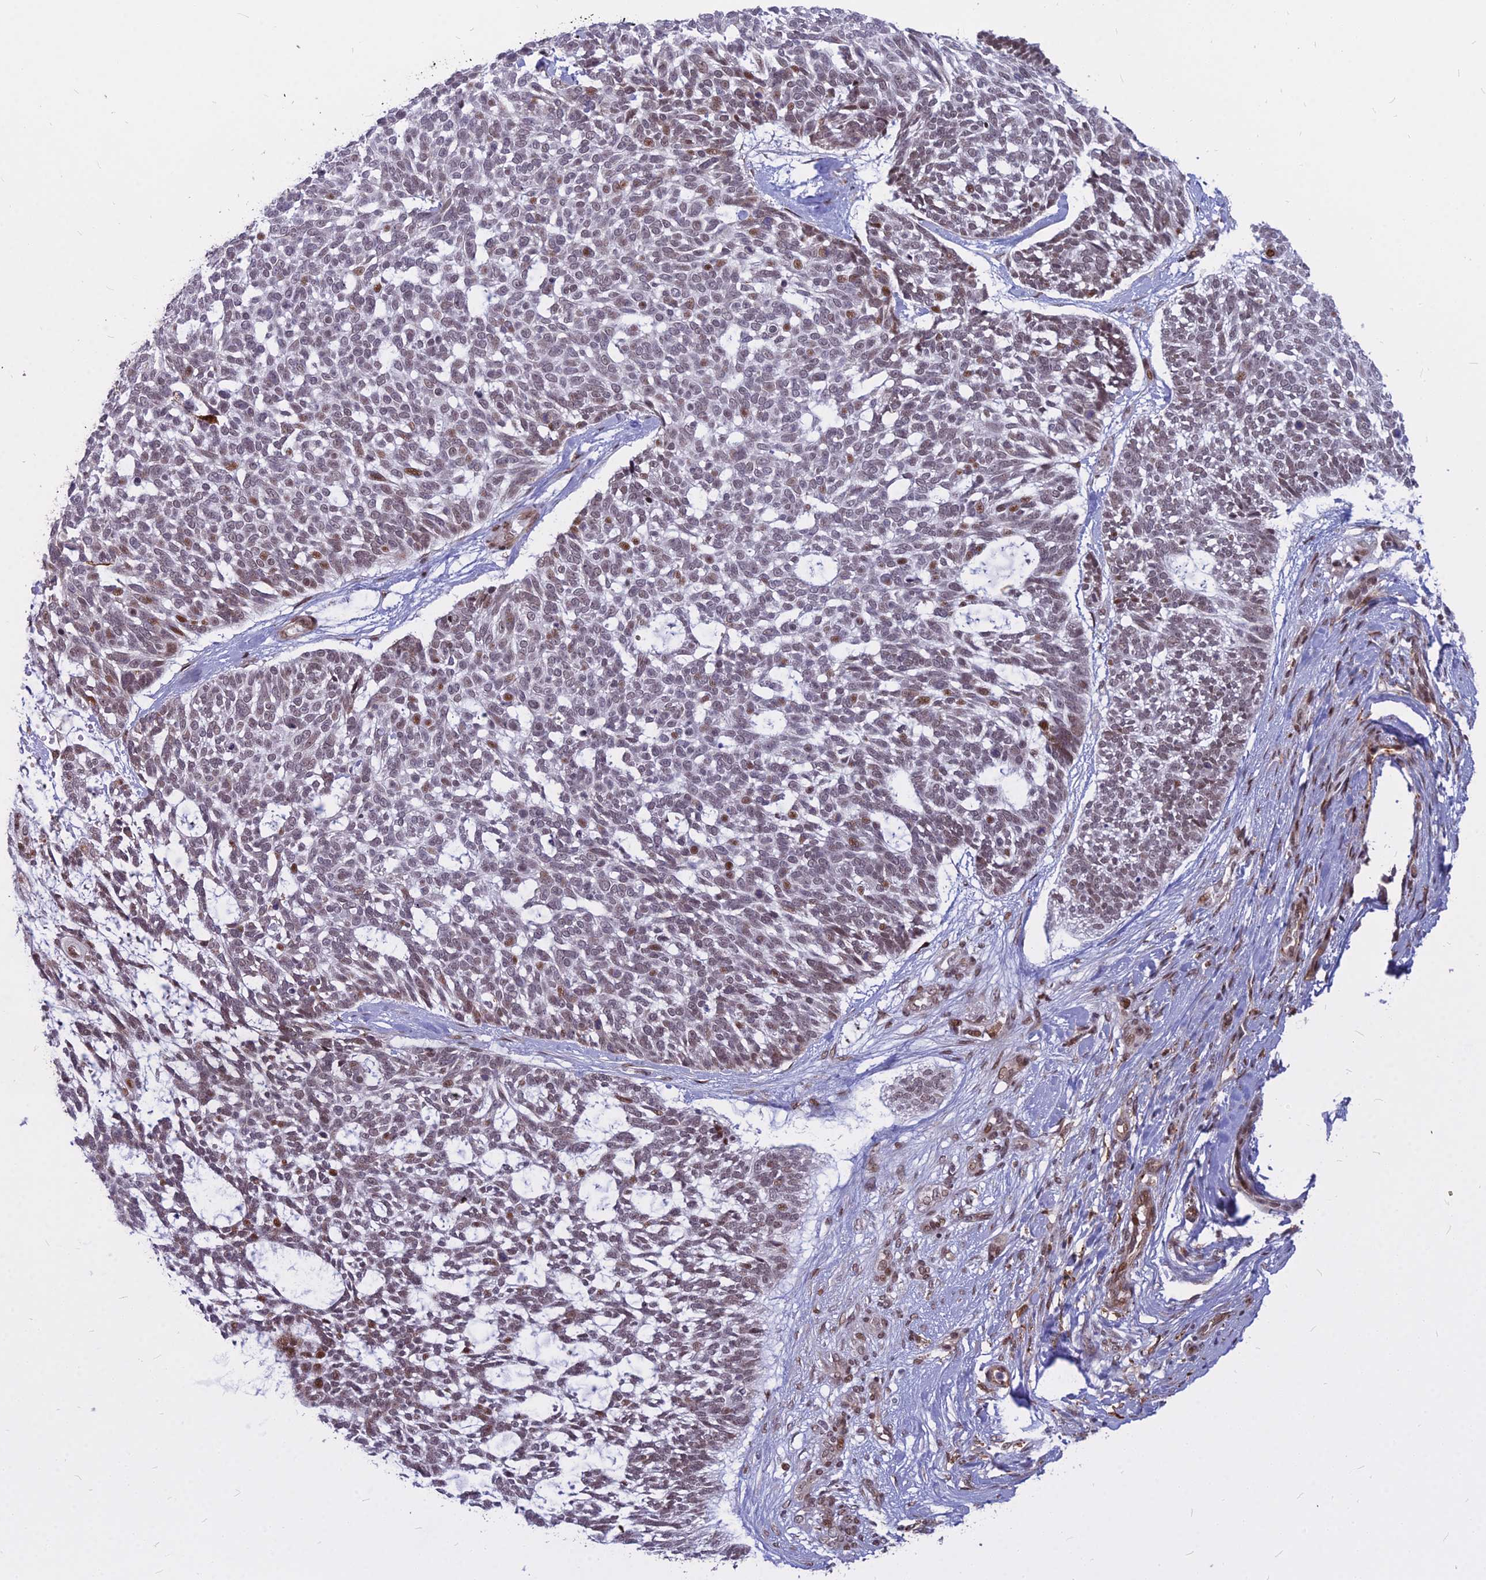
{"staining": {"intensity": "moderate", "quantity": "<25%", "location": "nuclear"}, "tissue": "skin cancer", "cell_type": "Tumor cells", "image_type": "cancer", "snomed": [{"axis": "morphology", "description": "Basal cell carcinoma"}, {"axis": "topography", "description": "Skin"}], "caption": "Immunohistochemistry (IHC) (DAB (3,3'-diaminobenzidine)) staining of skin cancer (basal cell carcinoma) reveals moderate nuclear protein expression in approximately <25% of tumor cells. Ihc stains the protein of interest in brown and the nuclei are stained blue.", "gene": "ALG10", "patient": {"sex": "male", "age": 88}}